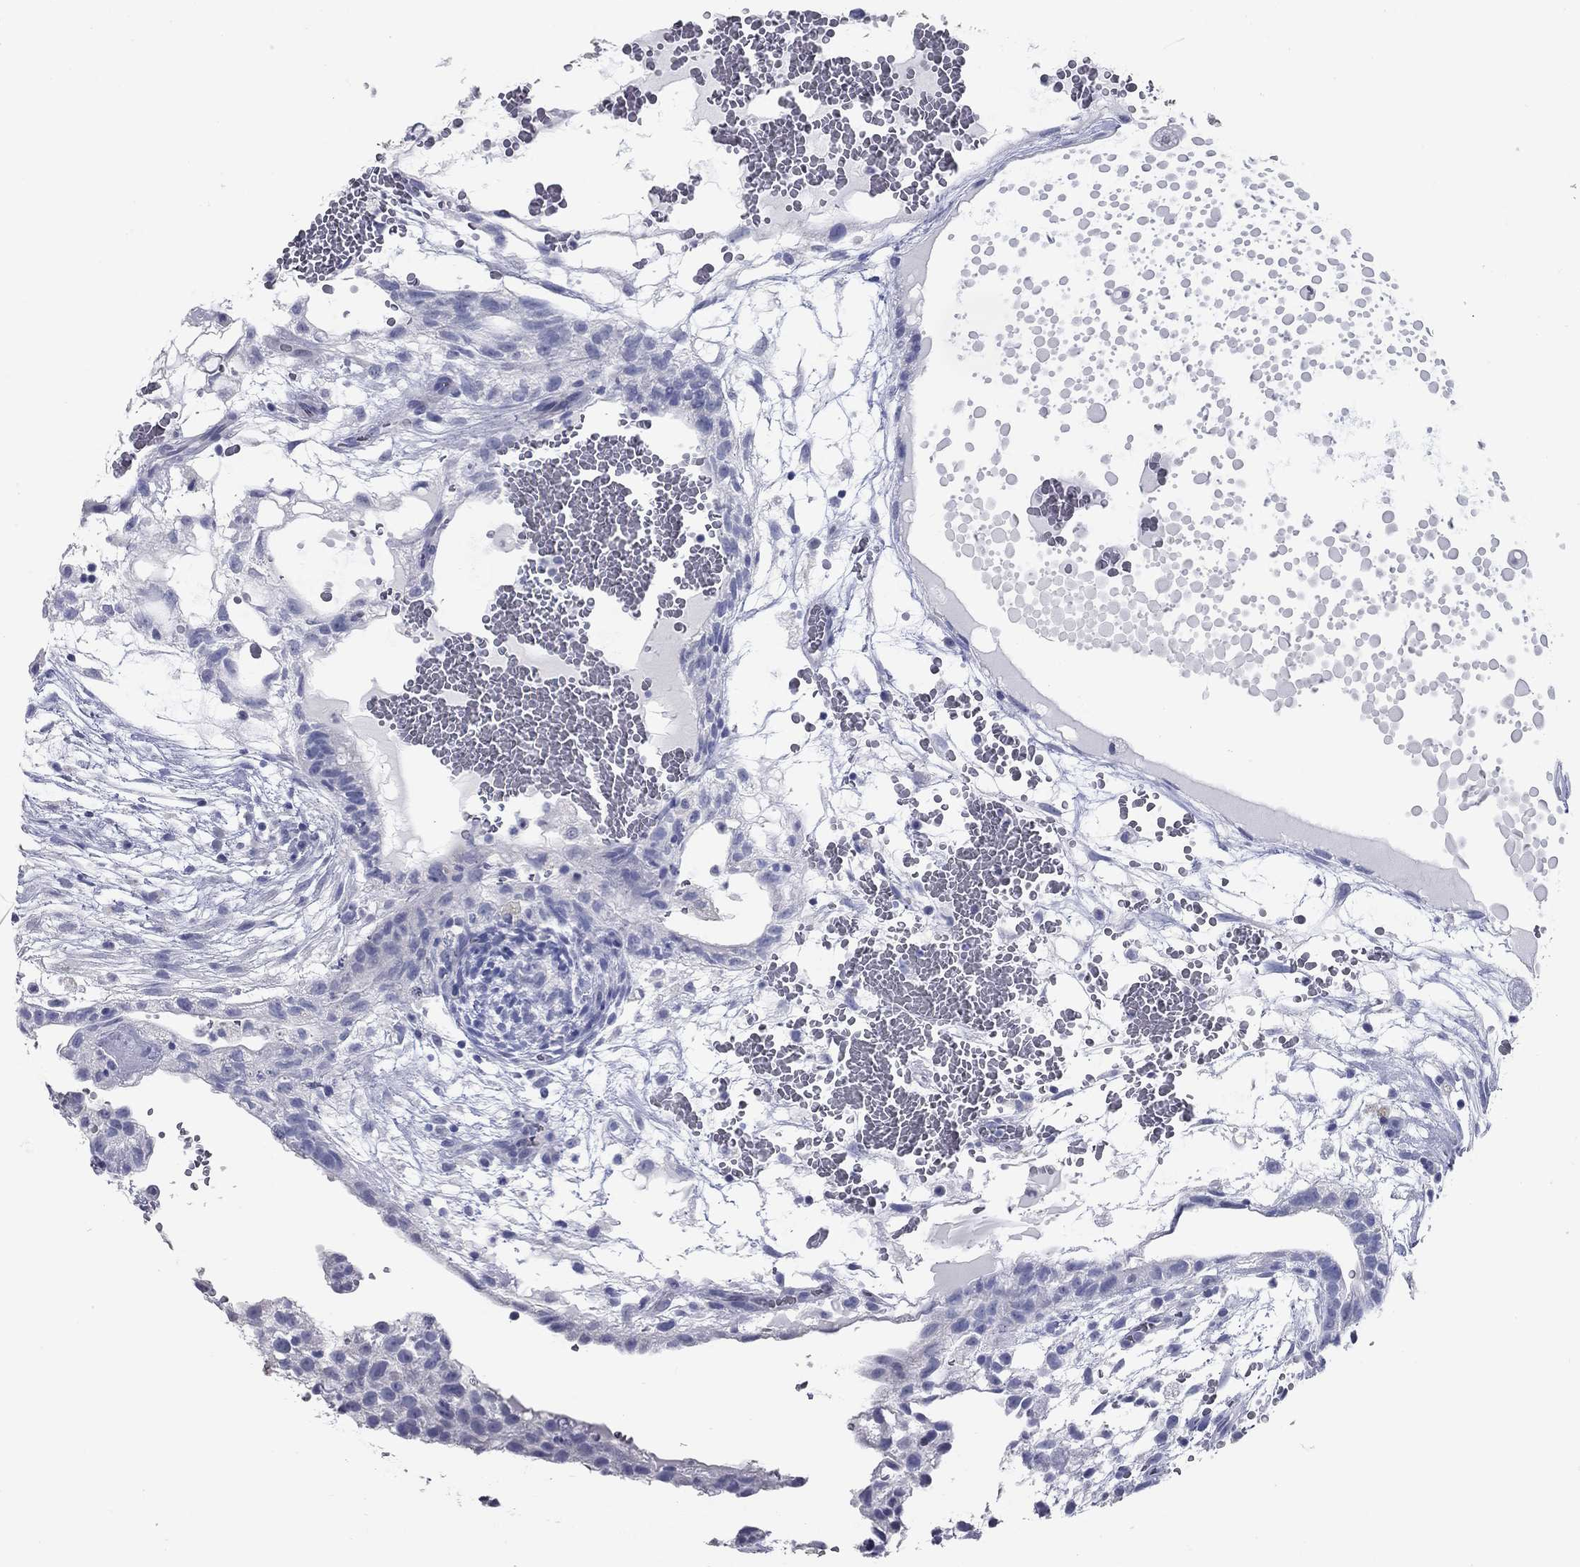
{"staining": {"intensity": "negative", "quantity": "none", "location": "none"}, "tissue": "testis cancer", "cell_type": "Tumor cells", "image_type": "cancer", "snomed": [{"axis": "morphology", "description": "Normal tissue, NOS"}, {"axis": "morphology", "description": "Carcinoma, Embryonal, NOS"}, {"axis": "topography", "description": "Testis"}], "caption": "This micrograph is of testis cancer (embryonal carcinoma) stained with immunohistochemistry (IHC) to label a protein in brown with the nuclei are counter-stained blue. There is no expression in tumor cells.", "gene": "TAC1", "patient": {"sex": "male", "age": 32}}